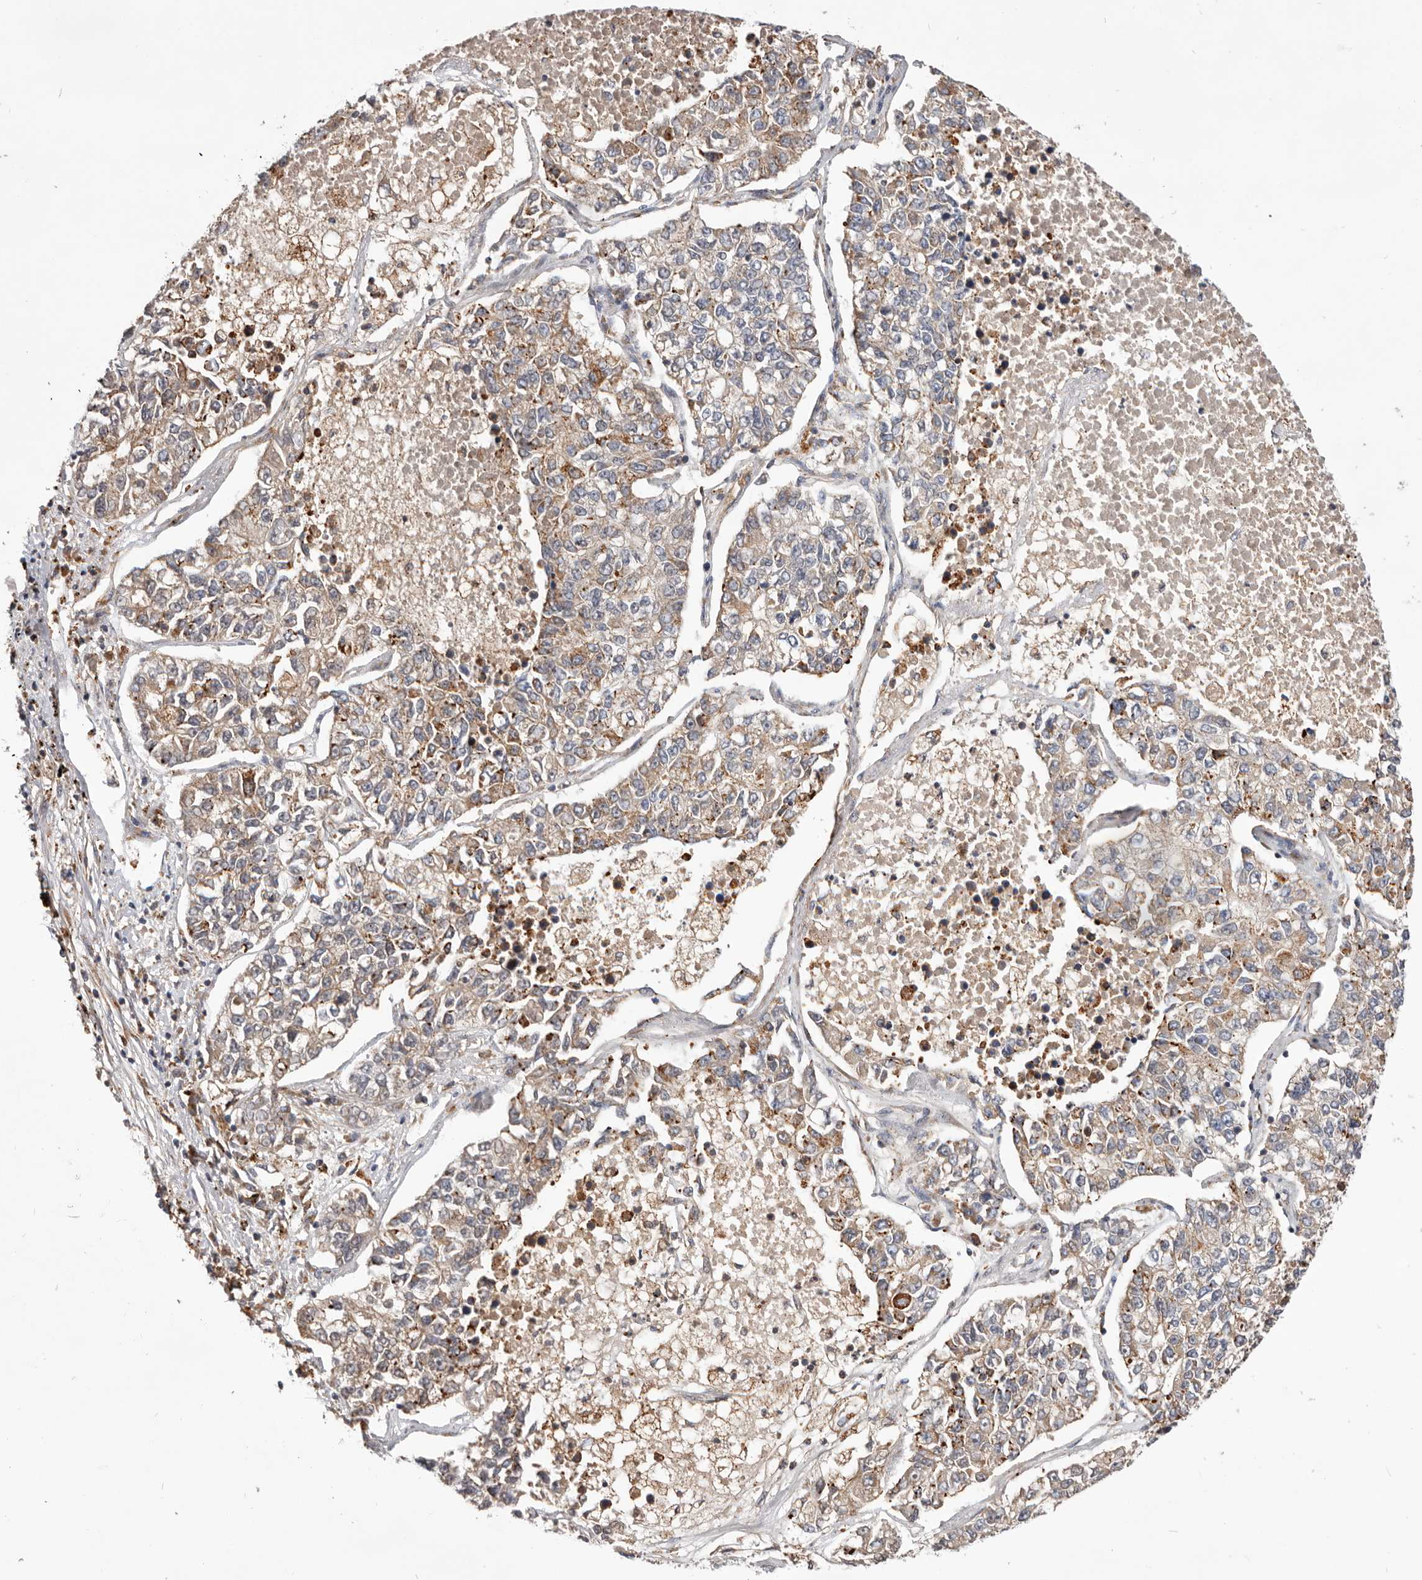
{"staining": {"intensity": "moderate", "quantity": "25%-75%", "location": "cytoplasmic/membranous"}, "tissue": "lung cancer", "cell_type": "Tumor cells", "image_type": "cancer", "snomed": [{"axis": "morphology", "description": "Adenocarcinoma, NOS"}, {"axis": "topography", "description": "Lung"}], "caption": "Protein analysis of lung cancer (adenocarcinoma) tissue reveals moderate cytoplasmic/membranous expression in about 25%-75% of tumor cells. Immunohistochemistry stains the protein in brown and the nuclei are stained blue.", "gene": "RNF213", "patient": {"sex": "male", "age": 49}}